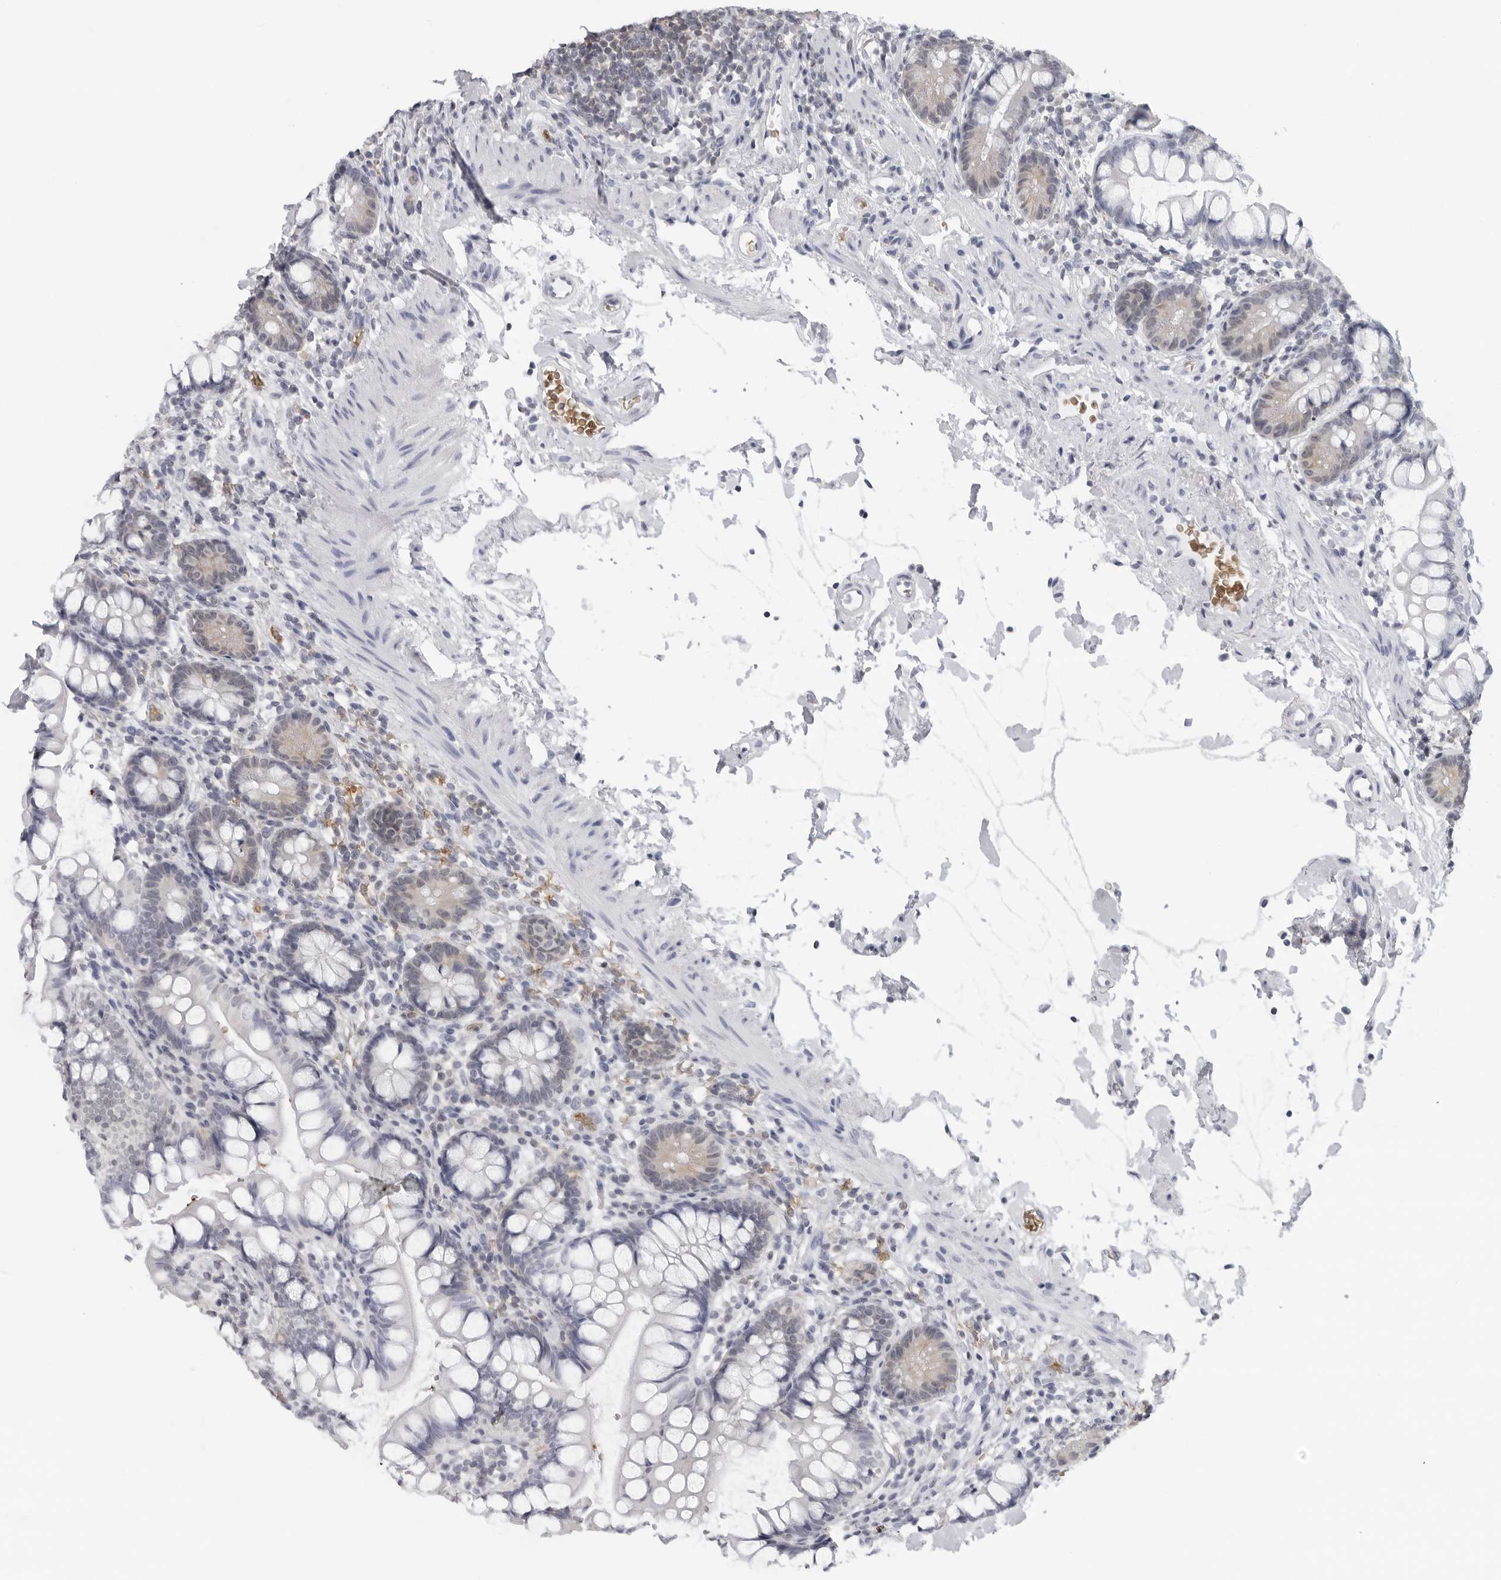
{"staining": {"intensity": "negative", "quantity": "none", "location": "none"}, "tissue": "small intestine", "cell_type": "Glandular cells", "image_type": "normal", "snomed": [{"axis": "morphology", "description": "Normal tissue, NOS"}, {"axis": "topography", "description": "Small intestine"}], "caption": "Immunohistochemical staining of normal human small intestine shows no significant positivity in glandular cells. (DAB IHC visualized using brightfield microscopy, high magnification).", "gene": "EPB41", "patient": {"sex": "female", "age": 84}}